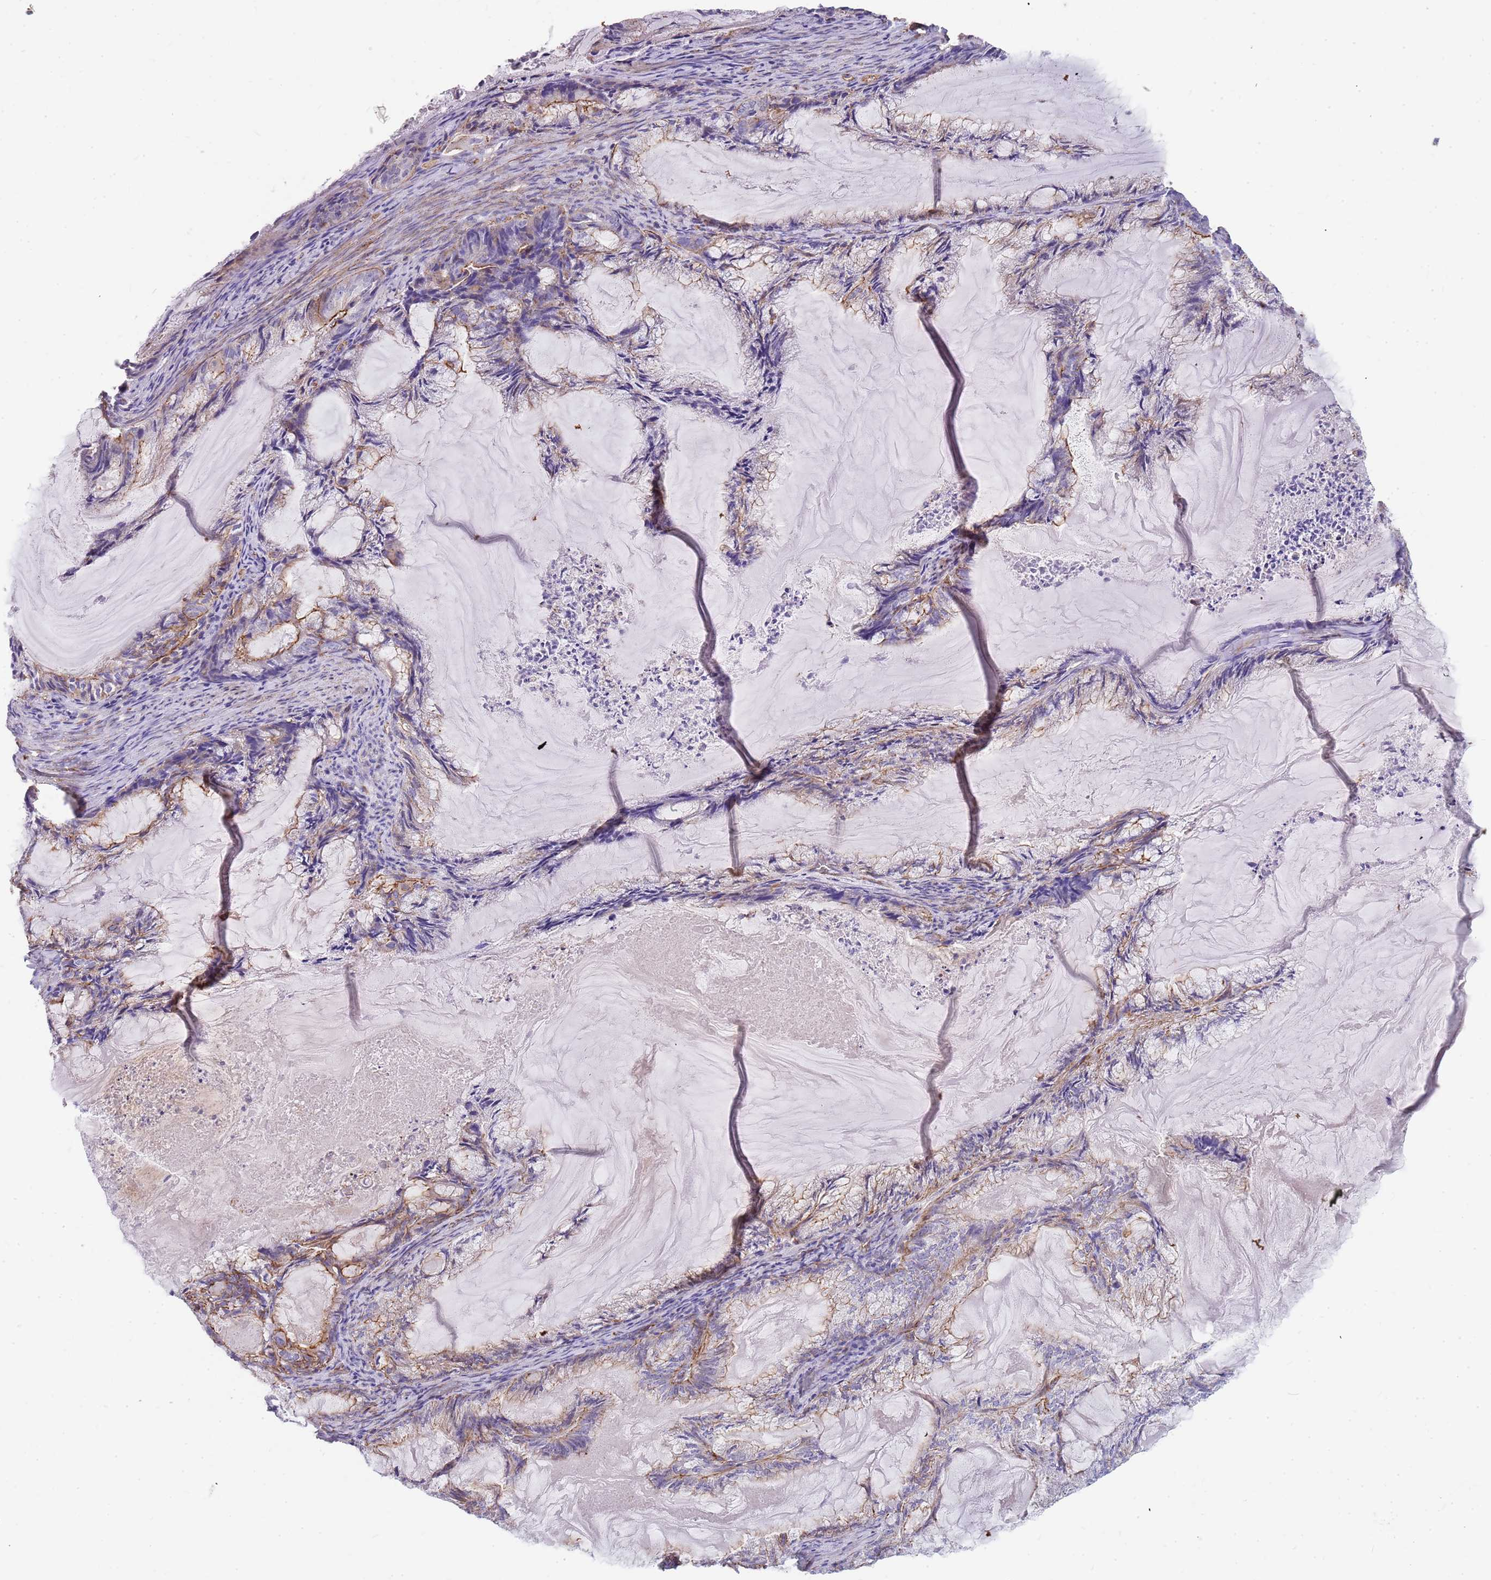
{"staining": {"intensity": "moderate", "quantity": "<25%", "location": "cytoplasmic/membranous"}, "tissue": "endometrial cancer", "cell_type": "Tumor cells", "image_type": "cancer", "snomed": [{"axis": "morphology", "description": "Adenocarcinoma, NOS"}, {"axis": "topography", "description": "Endometrium"}], "caption": "There is low levels of moderate cytoplasmic/membranous staining in tumor cells of adenocarcinoma (endometrial), as demonstrated by immunohistochemical staining (brown color).", "gene": "GFRAL", "patient": {"sex": "female", "age": 86}}